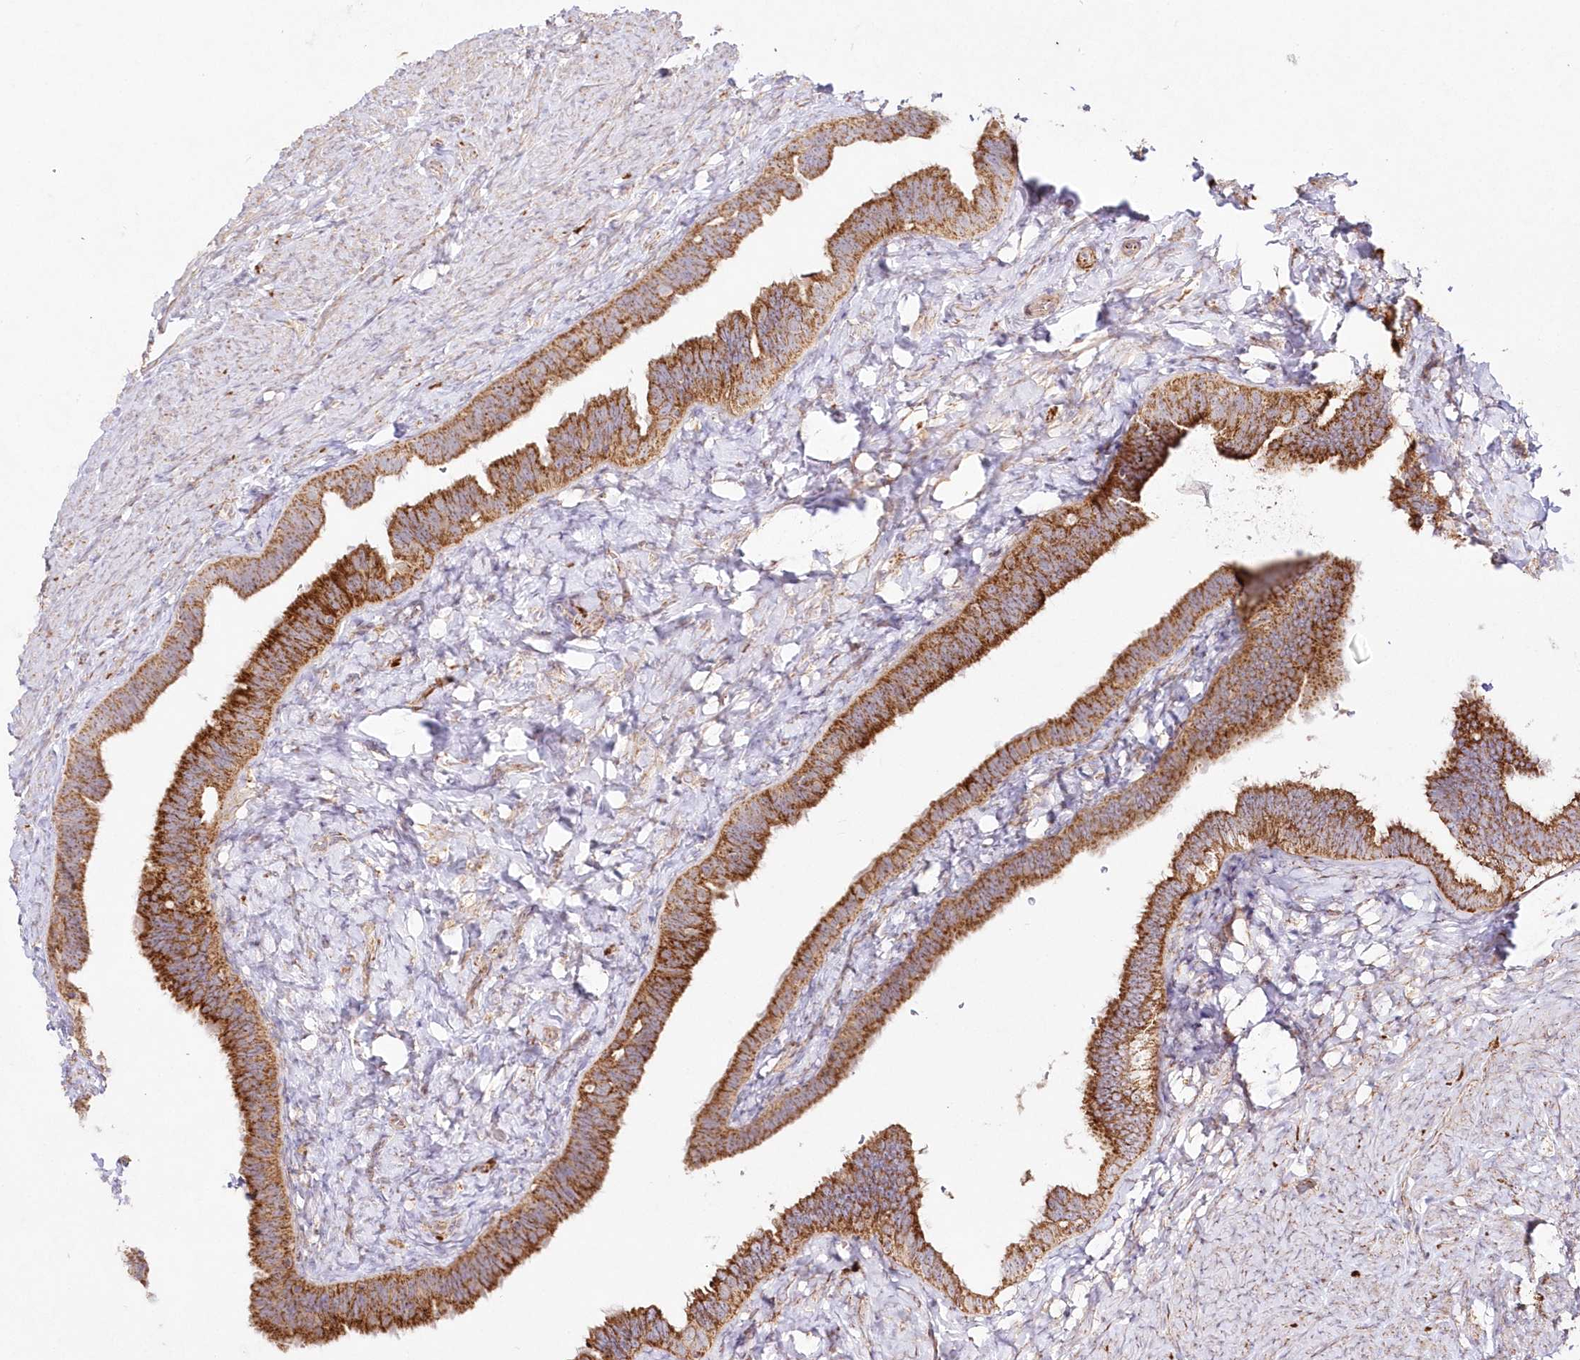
{"staining": {"intensity": "strong", "quantity": ">75%", "location": "cytoplasmic/membranous"}, "tissue": "fallopian tube", "cell_type": "Glandular cells", "image_type": "normal", "snomed": [{"axis": "morphology", "description": "Normal tissue, NOS"}, {"axis": "topography", "description": "Fallopian tube"}], "caption": "About >75% of glandular cells in benign human fallopian tube display strong cytoplasmic/membranous protein positivity as visualized by brown immunohistochemical staining.", "gene": "DNA2", "patient": {"sex": "female", "age": 39}}